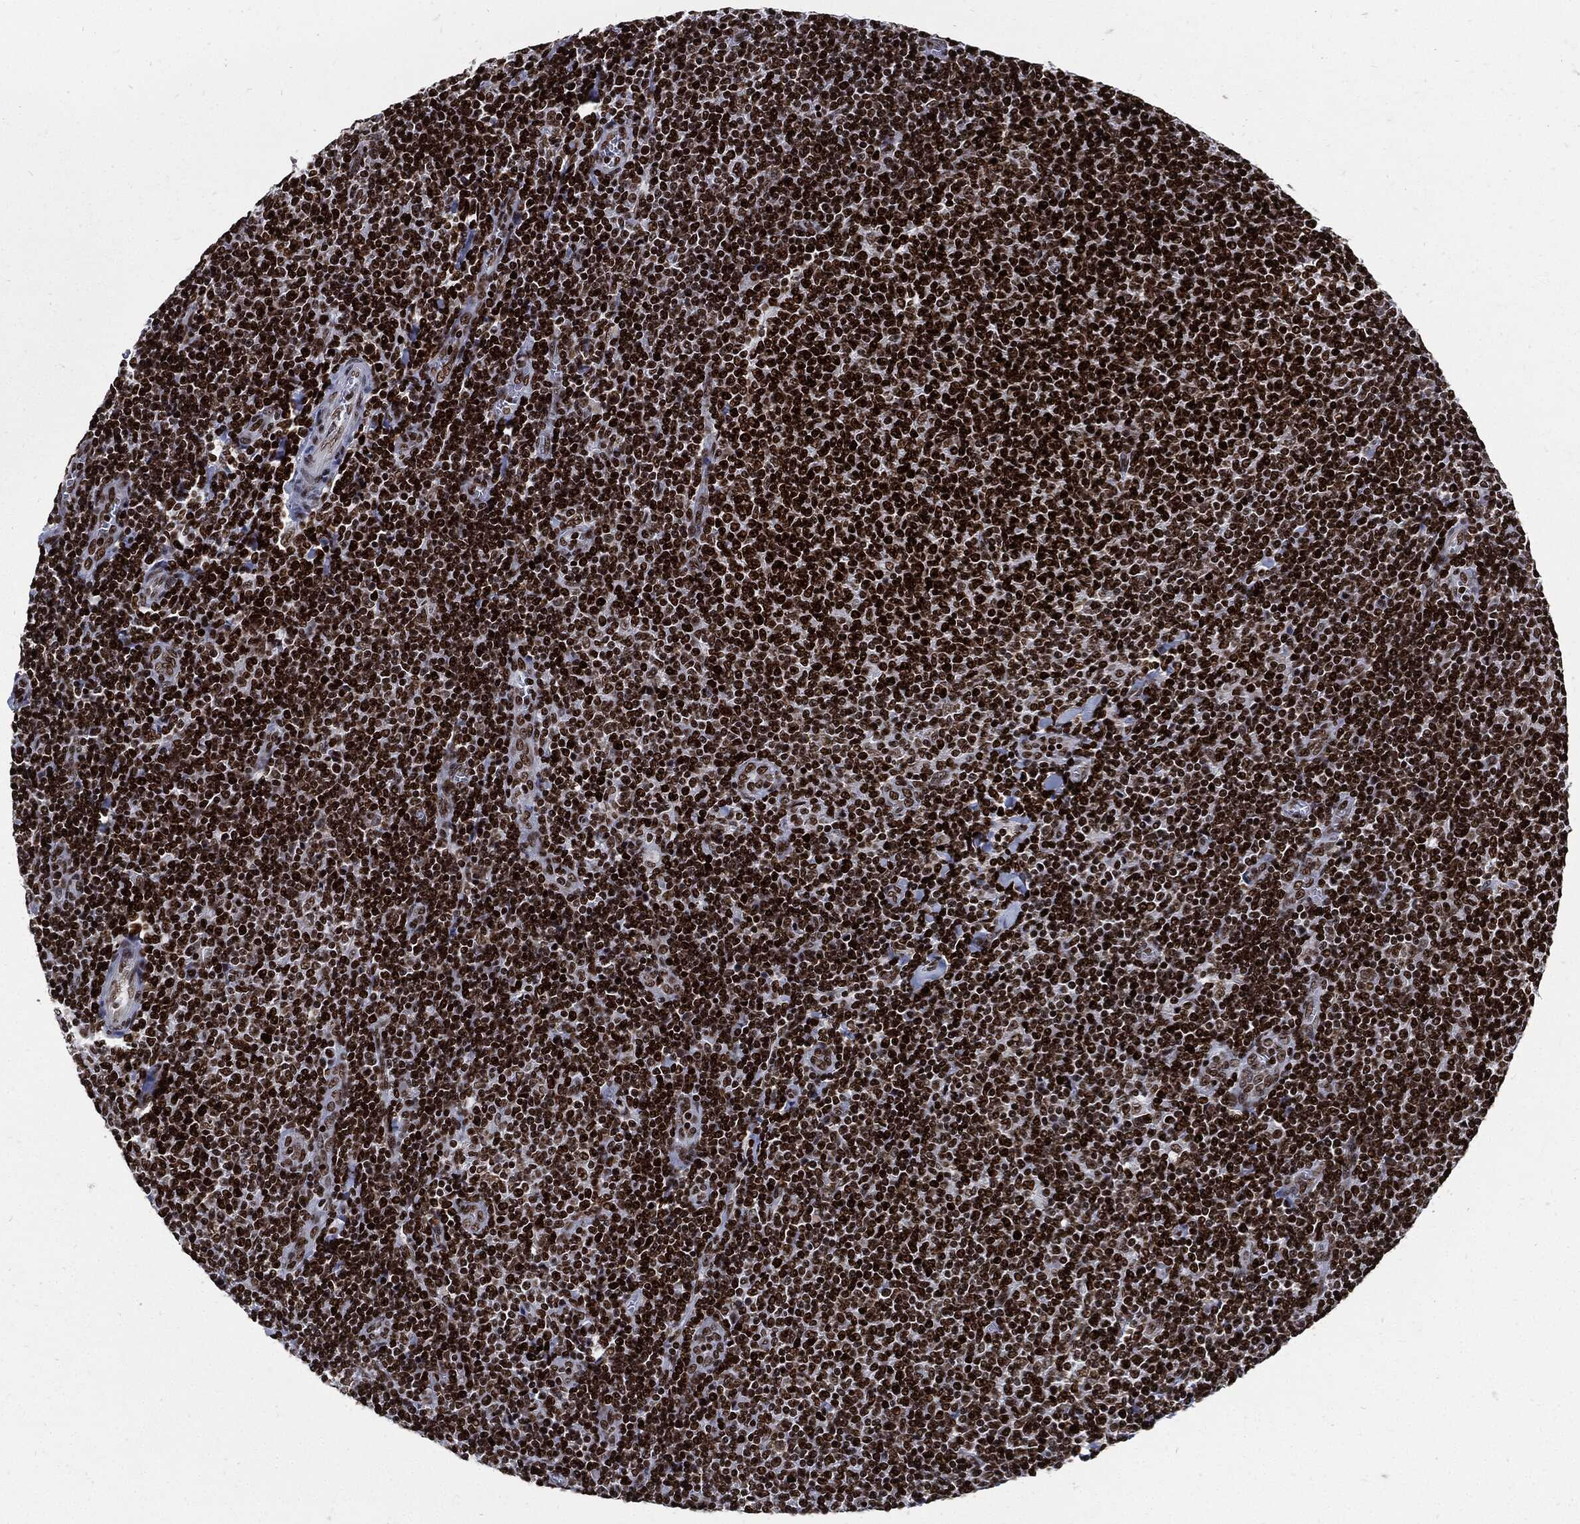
{"staining": {"intensity": "strong", "quantity": ">75%", "location": "nuclear"}, "tissue": "lymphoma", "cell_type": "Tumor cells", "image_type": "cancer", "snomed": [{"axis": "morphology", "description": "Malignant lymphoma, non-Hodgkin's type, Low grade"}, {"axis": "topography", "description": "Lymph node"}], "caption": "Immunohistochemistry (IHC) of low-grade malignant lymphoma, non-Hodgkin's type exhibits high levels of strong nuclear positivity in approximately >75% of tumor cells.", "gene": "TERF2", "patient": {"sex": "male", "age": 52}}